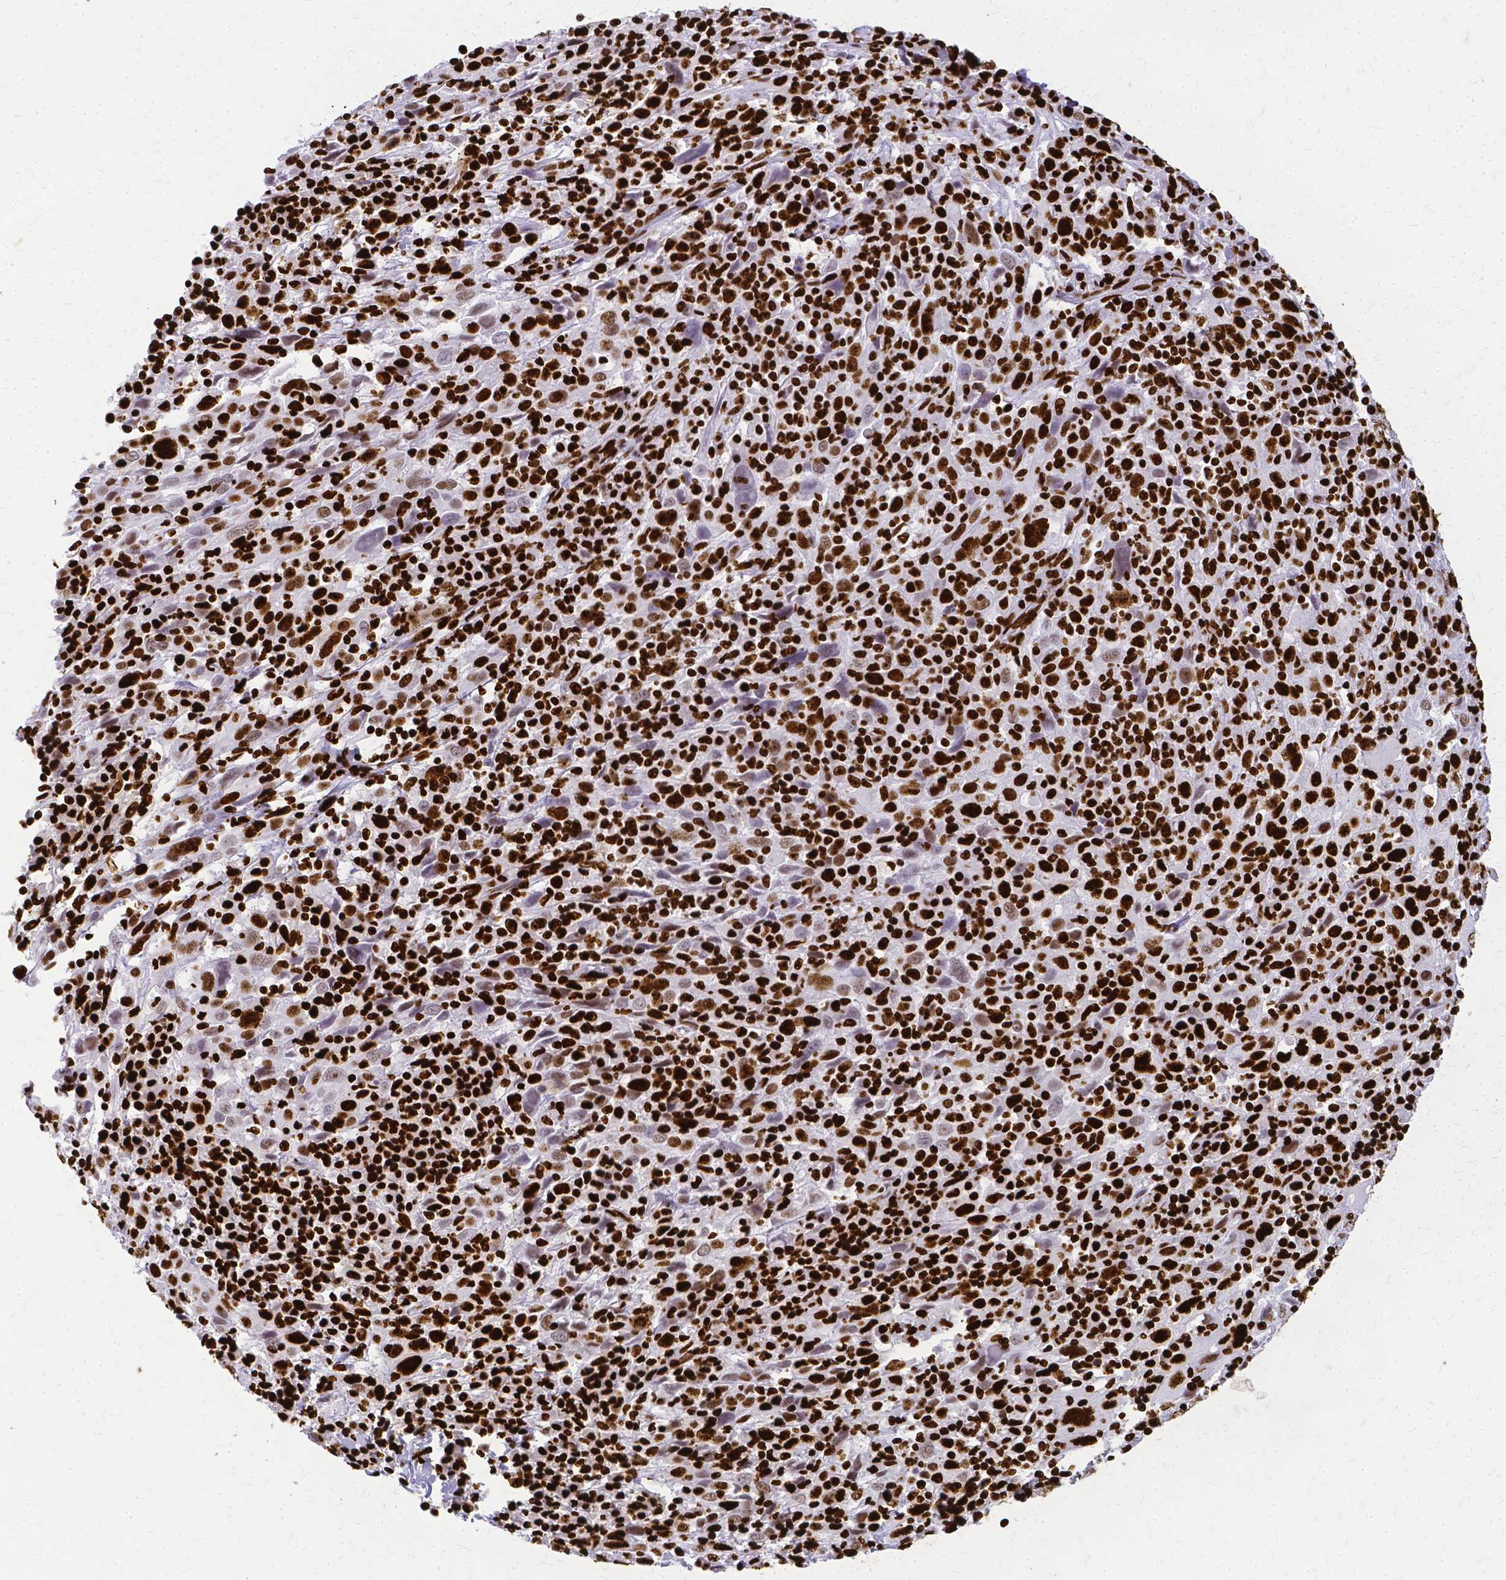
{"staining": {"intensity": "strong", "quantity": ">75%", "location": "nuclear"}, "tissue": "cervical cancer", "cell_type": "Tumor cells", "image_type": "cancer", "snomed": [{"axis": "morphology", "description": "Squamous cell carcinoma, NOS"}, {"axis": "topography", "description": "Cervix"}], "caption": "Immunohistochemistry (IHC) micrograph of neoplastic tissue: human cervical squamous cell carcinoma stained using immunohistochemistry demonstrates high levels of strong protein expression localized specifically in the nuclear of tumor cells, appearing as a nuclear brown color.", "gene": "SFPQ", "patient": {"sex": "female", "age": 46}}